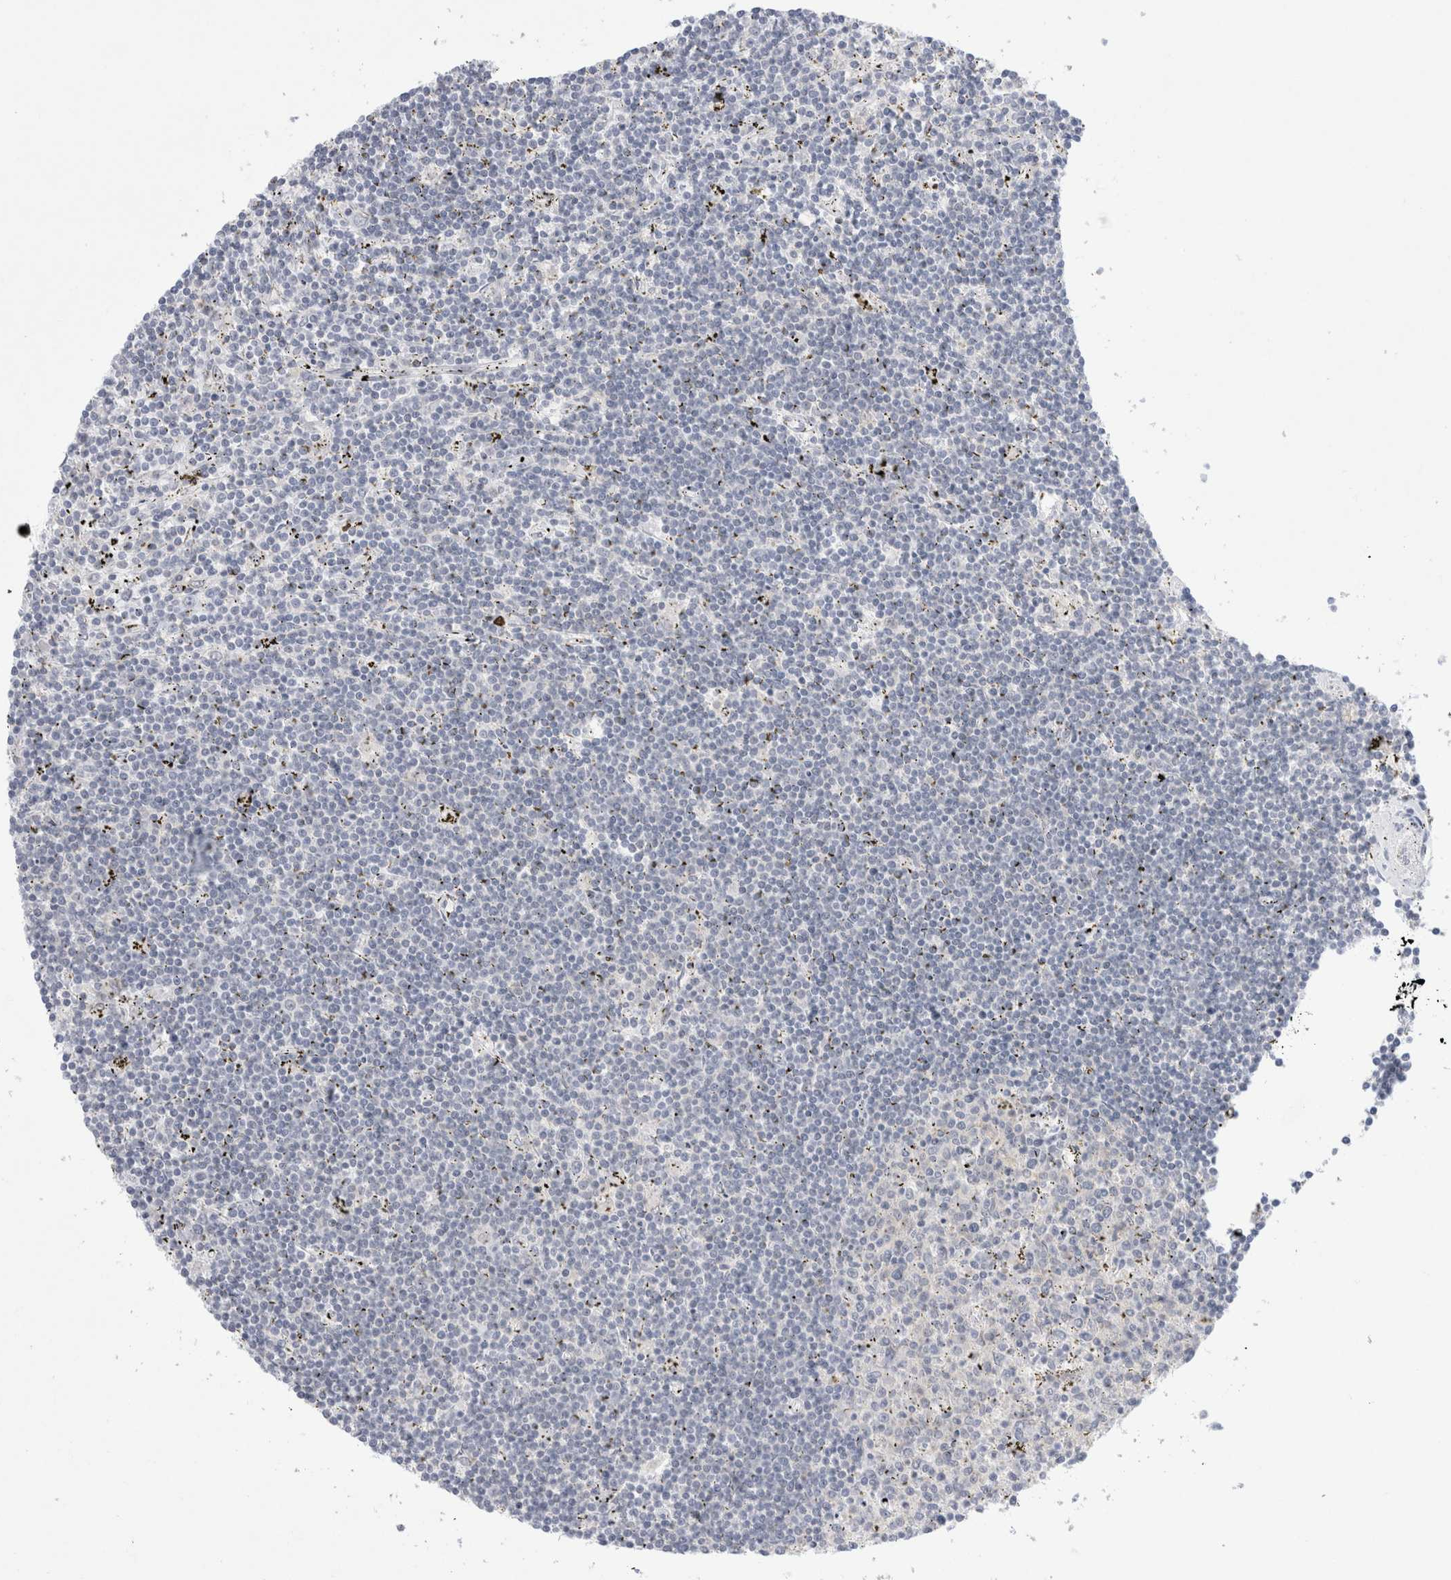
{"staining": {"intensity": "negative", "quantity": "none", "location": "none"}, "tissue": "lymphoma", "cell_type": "Tumor cells", "image_type": "cancer", "snomed": [{"axis": "morphology", "description": "Malignant lymphoma, non-Hodgkin's type, Low grade"}, {"axis": "topography", "description": "Spleen"}], "caption": "IHC of human lymphoma demonstrates no positivity in tumor cells.", "gene": "CERS5", "patient": {"sex": "male", "age": 76}}